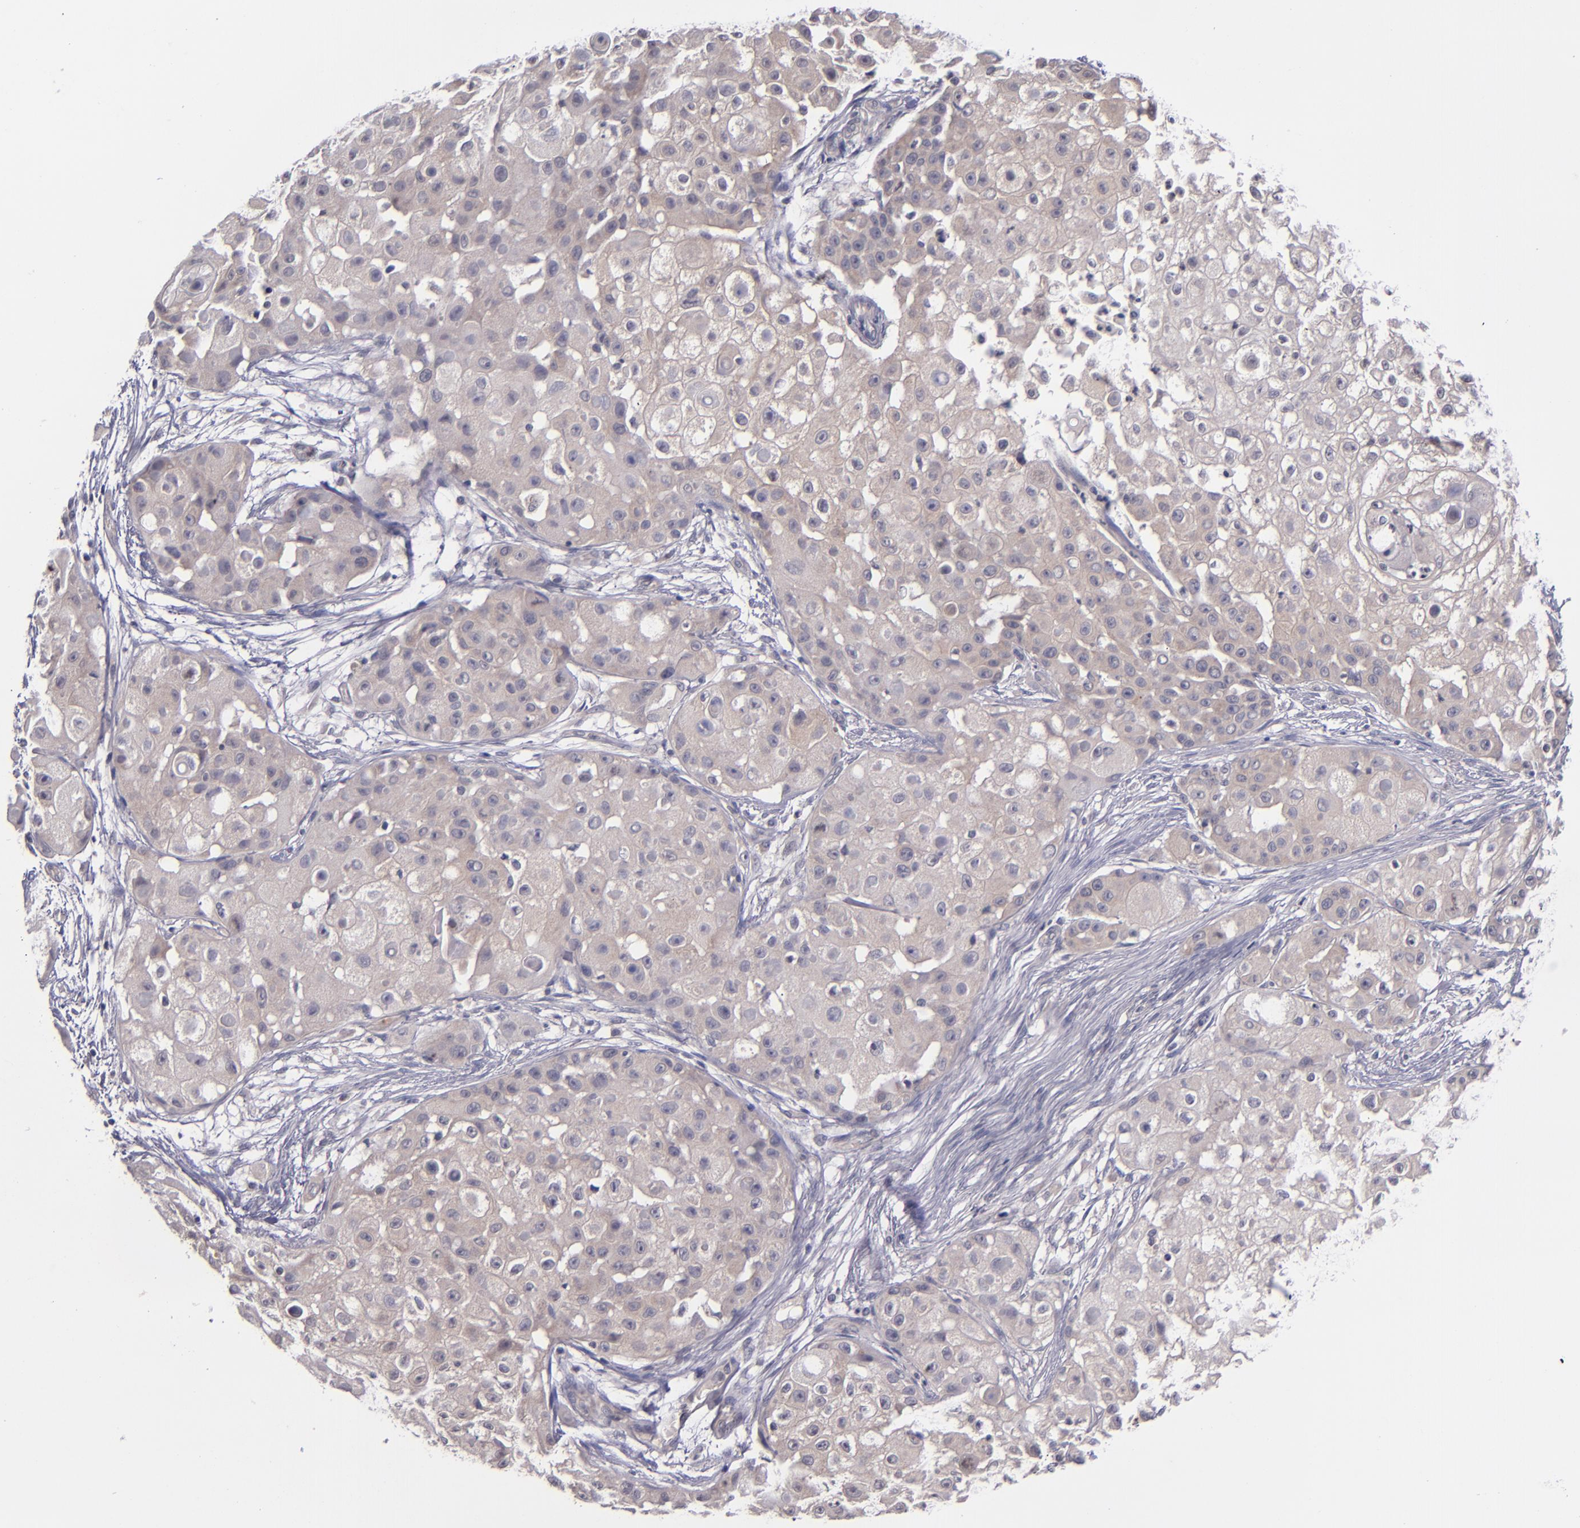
{"staining": {"intensity": "weak", "quantity": "25%-75%", "location": "cytoplasmic/membranous"}, "tissue": "skin cancer", "cell_type": "Tumor cells", "image_type": "cancer", "snomed": [{"axis": "morphology", "description": "Squamous cell carcinoma, NOS"}, {"axis": "topography", "description": "Skin"}], "caption": "An image of human skin cancer (squamous cell carcinoma) stained for a protein demonstrates weak cytoplasmic/membranous brown staining in tumor cells.", "gene": "TSC2", "patient": {"sex": "female", "age": 57}}